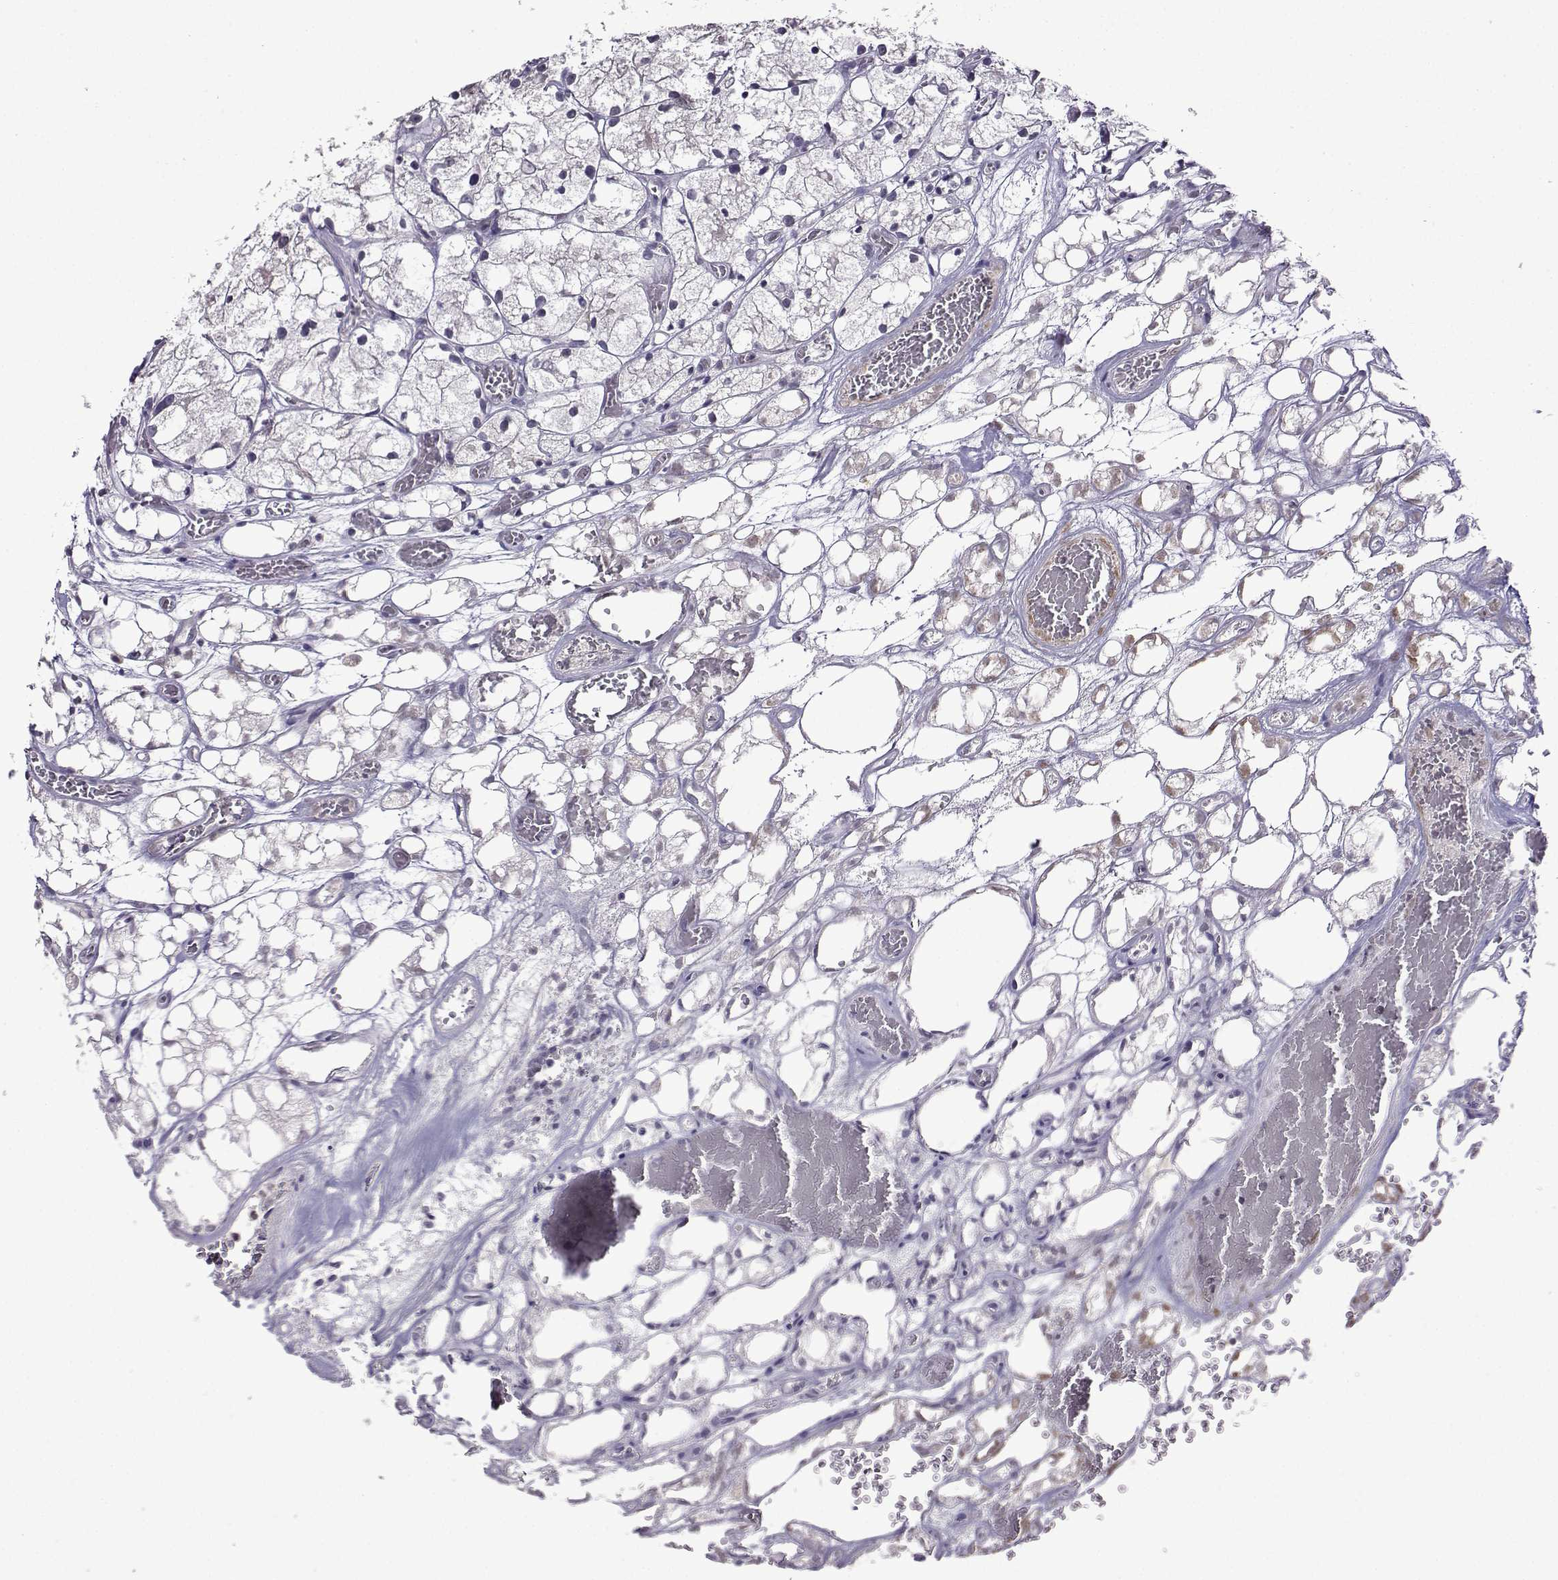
{"staining": {"intensity": "negative", "quantity": "none", "location": "none"}, "tissue": "renal cancer", "cell_type": "Tumor cells", "image_type": "cancer", "snomed": [{"axis": "morphology", "description": "Adenocarcinoma, NOS"}, {"axis": "topography", "description": "Kidney"}], "caption": "High power microscopy histopathology image of an immunohistochemistry (IHC) histopathology image of renal cancer (adenocarcinoma), revealing no significant positivity in tumor cells.", "gene": "CCL28", "patient": {"sex": "female", "age": 69}}